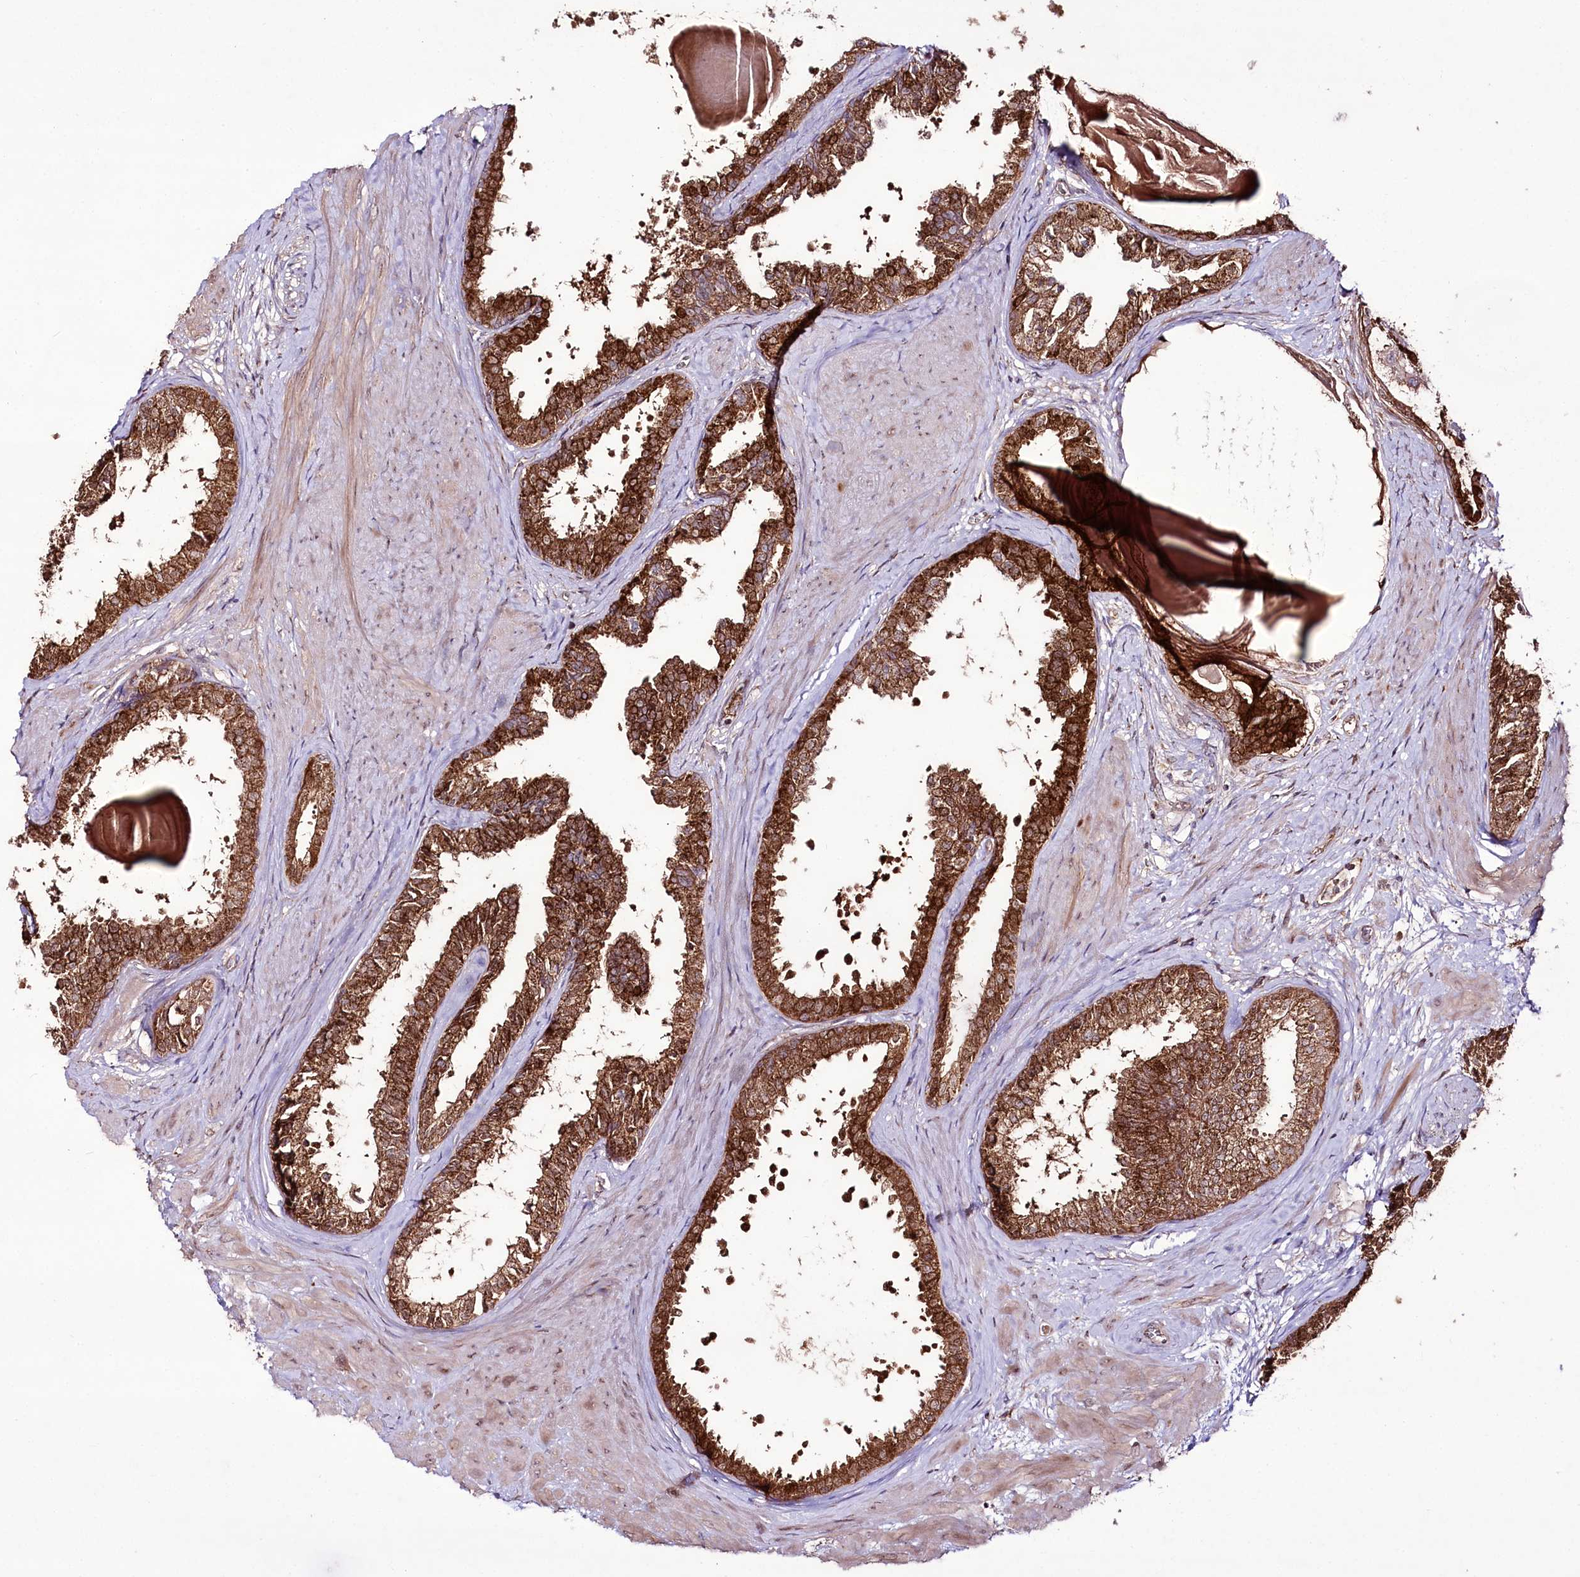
{"staining": {"intensity": "strong", "quantity": ">75%", "location": "cytoplasmic/membranous"}, "tissue": "prostate", "cell_type": "Glandular cells", "image_type": "normal", "snomed": [{"axis": "morphology", "description": "Normal tissue, NOS"}, {"axis": "topography", "description": "Prostate"}], "caption": "Protein staining exhibits strong cytoplasmic/membranous positivity in about >75% of glandular cells in normal prostate. The protein of interest is stained brown, and the nuclei are stained in blue (DAB IHC with brightfield microscopy, high magnification).", "gene": "REXO2", "patient": {"sex": "male", "age": 48}}